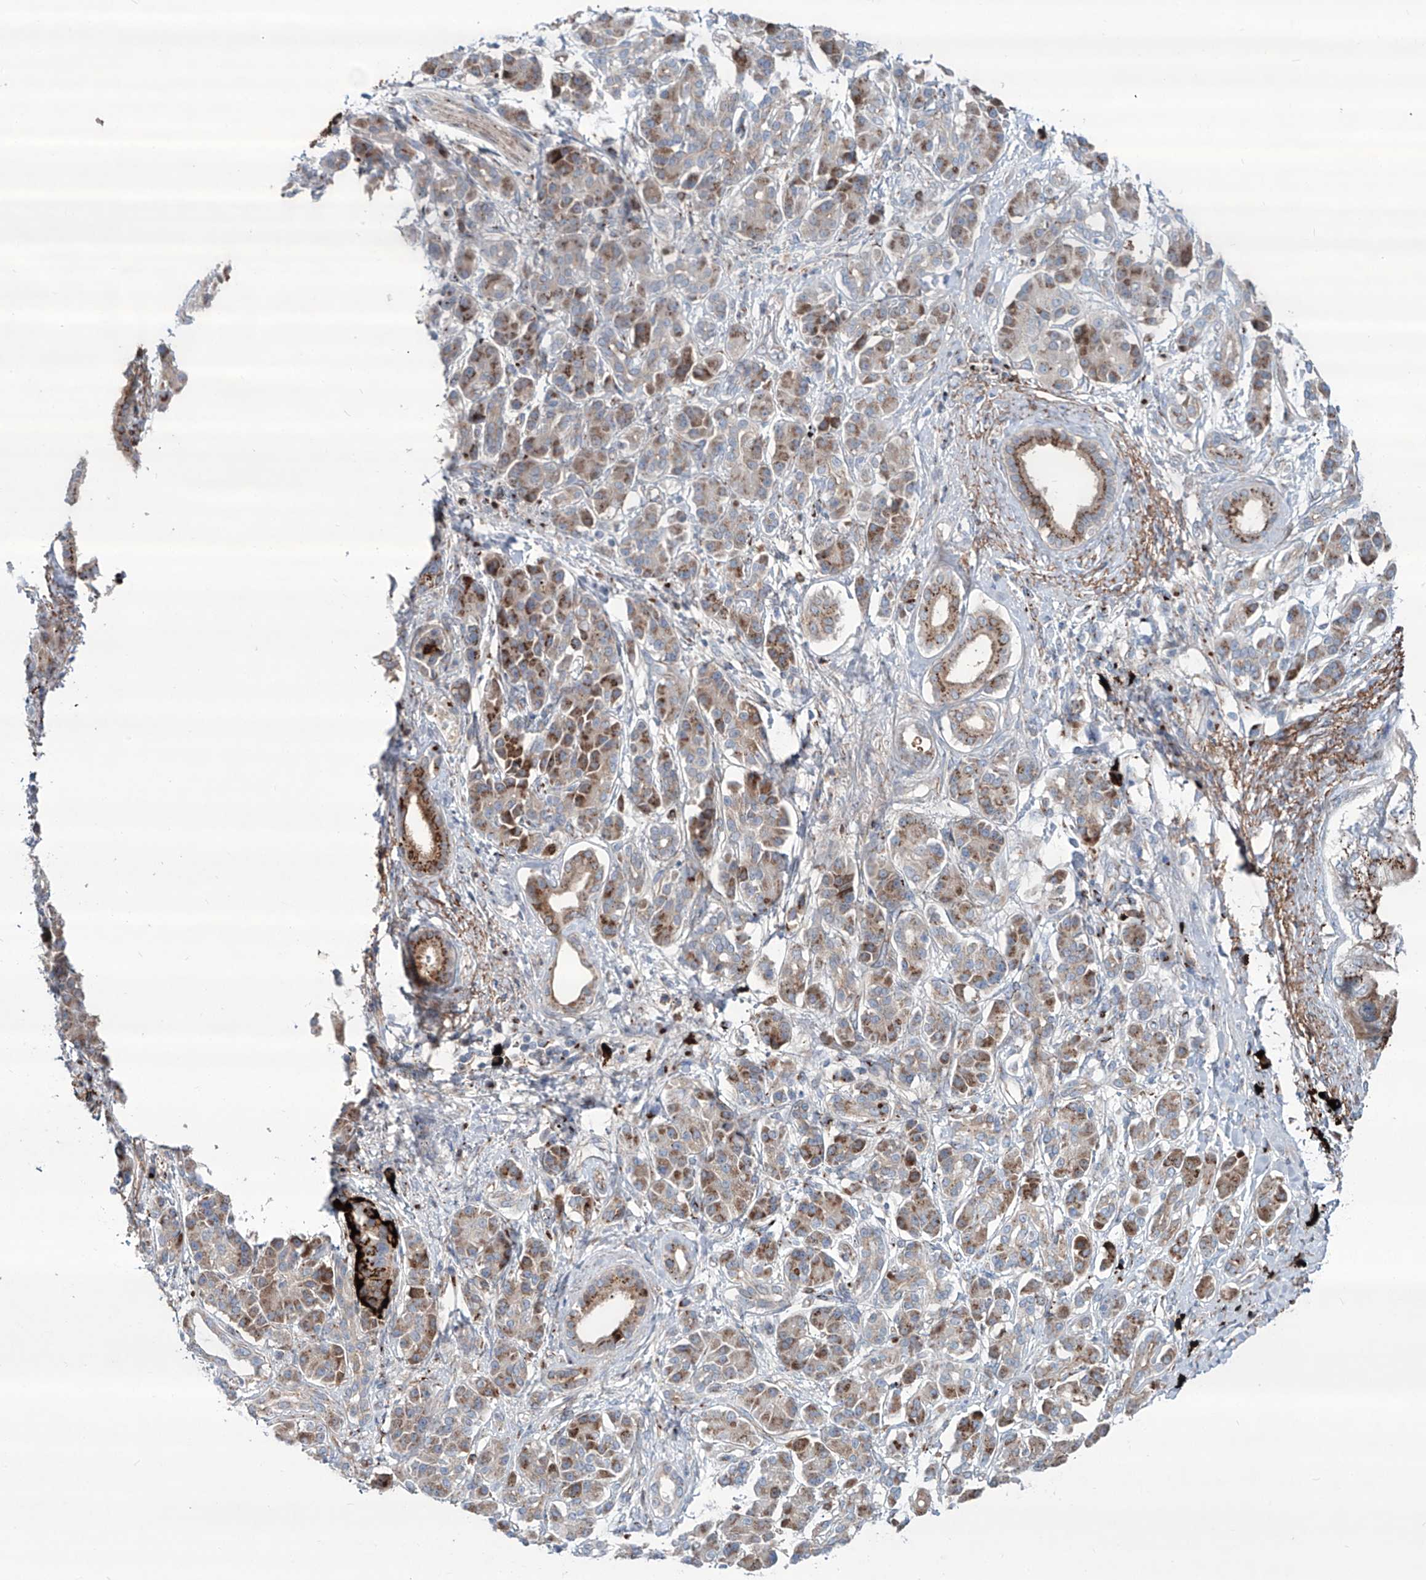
{"staining": {"intensity": "moderate", "quantity": ">75%", "location": "cytoplasmic/membranous"}, "tissue": "pancreatic cancer", "cell_type": "Tumor cells", "image_type": "cancer", "snomed": [{"axis": "morphology", "description": "Adenocarcinoma, NOS"}, {"axis": "topography", "description": "Pancreas"}], "caption": "Brown immunohistochemical staining in pancreatic cancer demonstrates moderate cytoplasmic/membranous staining in approximately >75% of tumor cells. The staining was performed using DAB (3,3'-diaminobenzidine) to visualize the protein expression in brown, while the nuclei were stained in blue with hematoxylin (Magnification: 20x).", "gene": "CDH5", "patient": {"sex": "female", "age": 56}}